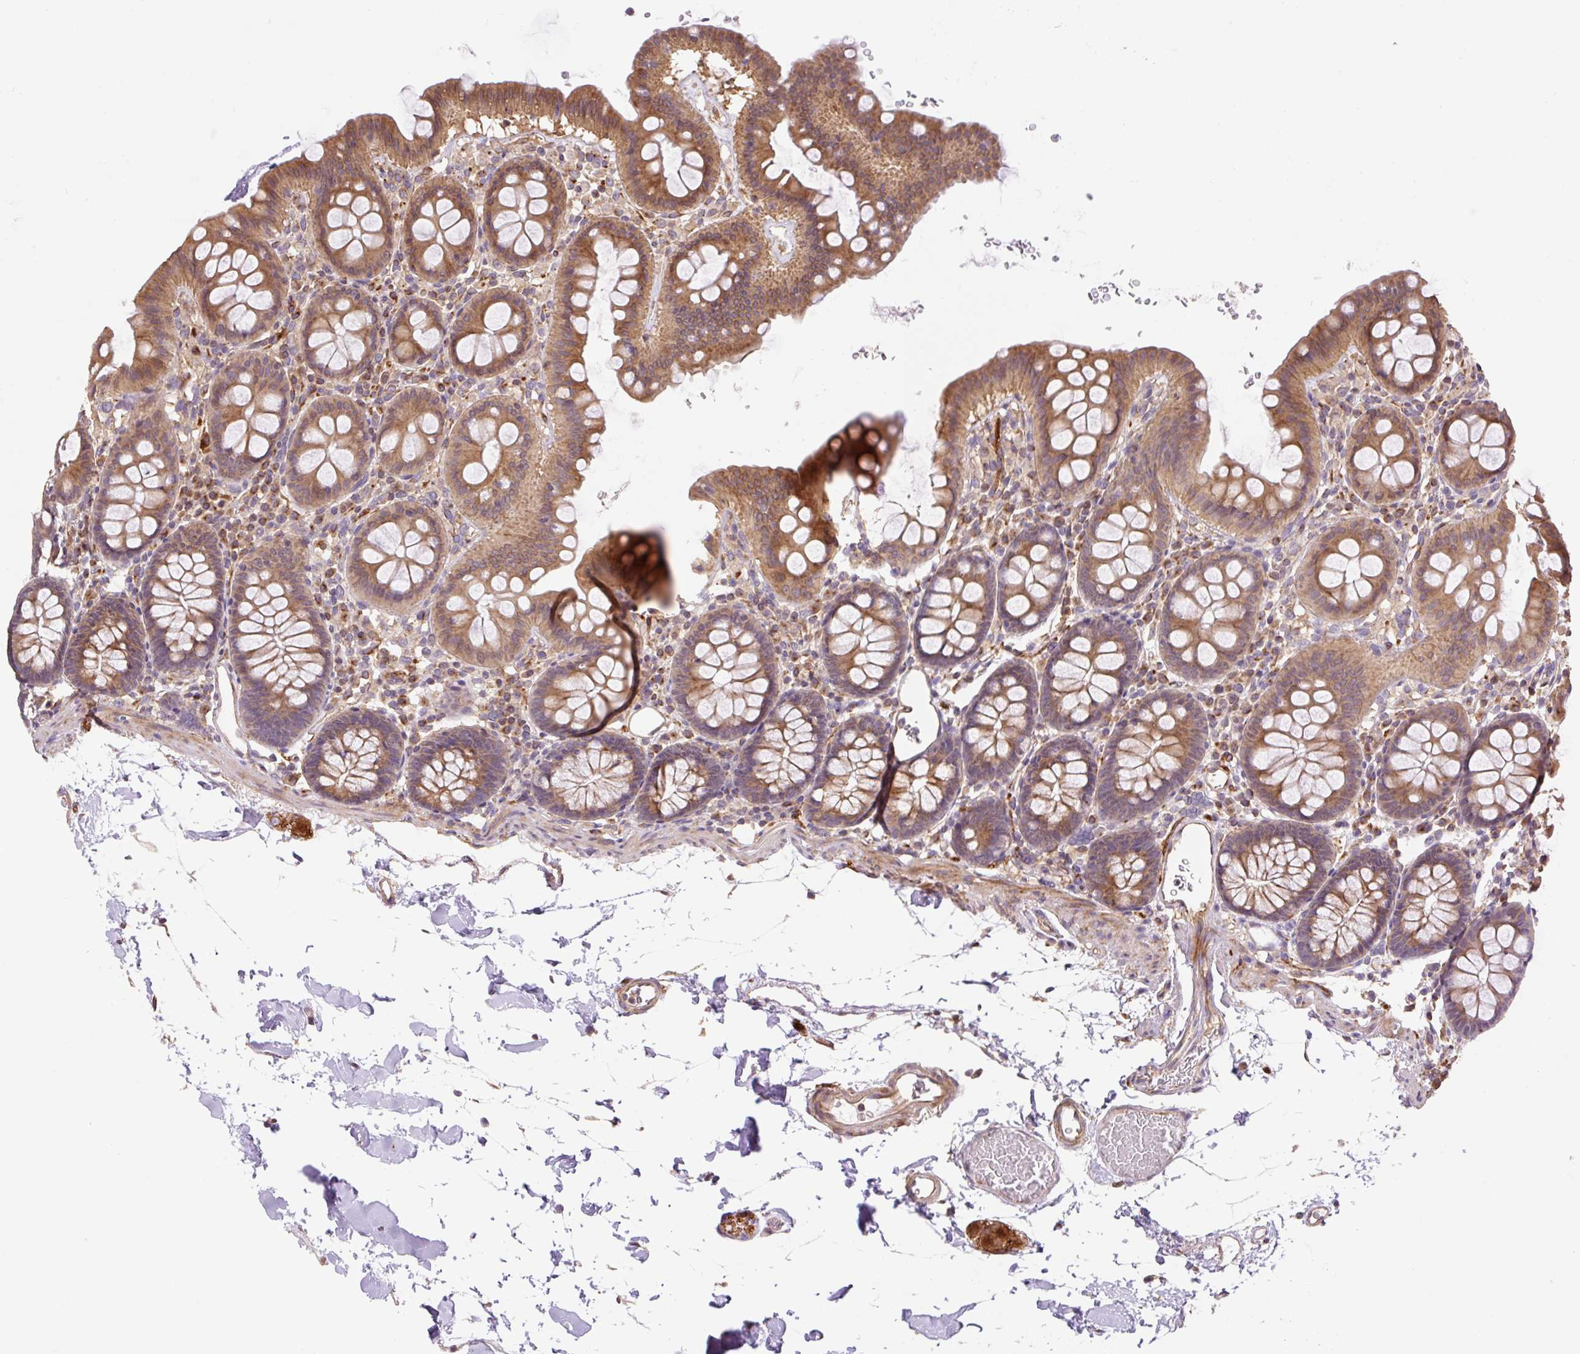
{"staining": {"intensity": "moderate", "quantity": ">75%", "location": "cytoplasmic/membranous"}, "tissue": "colon", "cell_type": "Endothelial cells", "image_type": "normal", "snomed": [{"axis": "morphology", "description": "Normal tissue, NOS"}, {"axis": "topography", "description": "Colon"}], "caption": "Immunohistochemistry (IHC) (DAB) staining of benign colon exhibits moderate cytoplasmic/membranous protein positivity in about >75% of endothelial cells. (DAB (3,3'-diaminobenzidine) IHC, brown staining for protein, blue staining for nuclei).", "gene": "COX8A", "patient": {"sex": "male", "age": 75}}